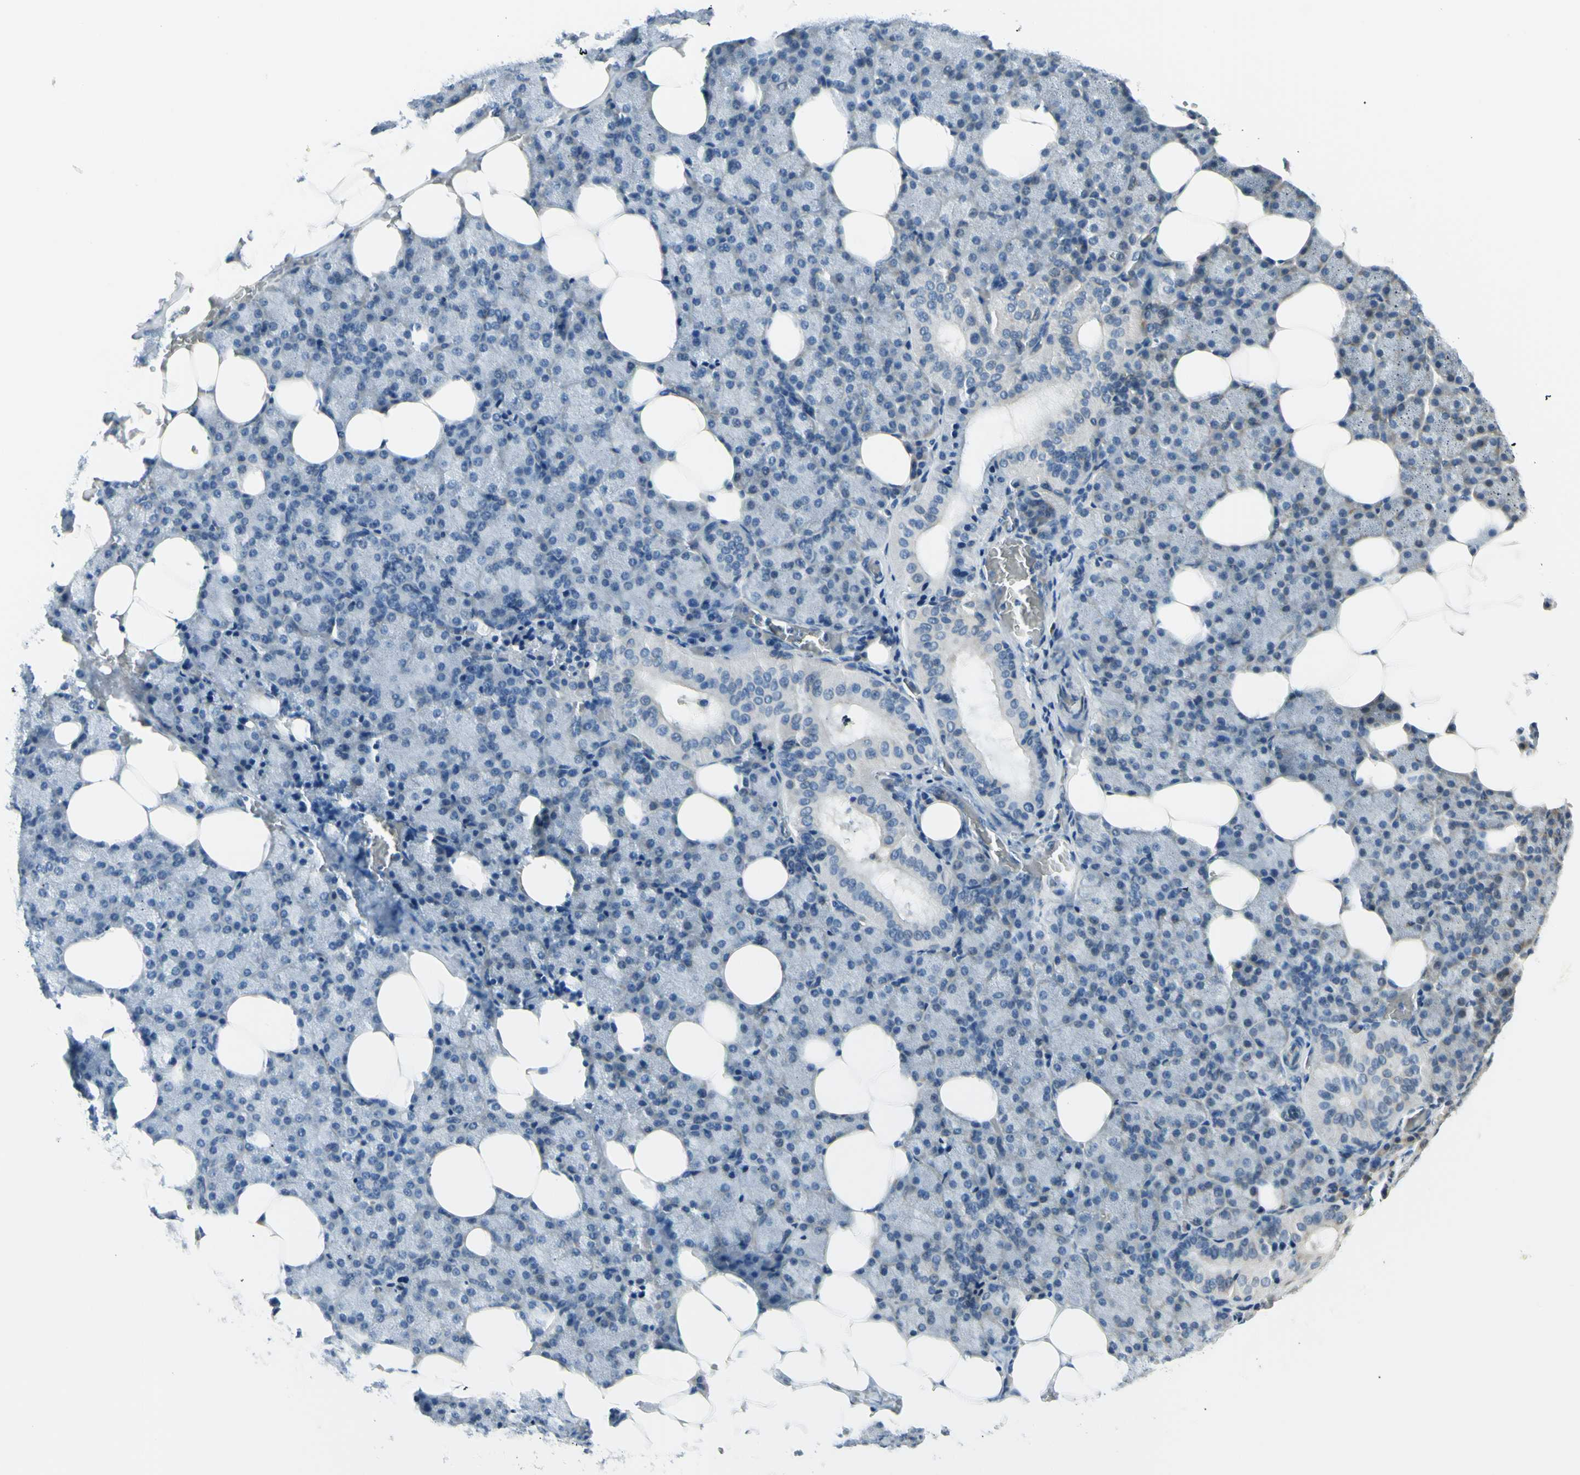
{"staining": {"intensity": "negative", "quantity": "none", "location": "none"}, "tissue": "salivary gland", "cell_type": "Glandular cells", "image_type": "normal", "snomed": [{"axis": "morphology", "description": "Normal tissue, NOS"}, {"axis": "topography", "description": "Lymph node"}, {"axis": "topography", "description": "Salivary gland"}], "caption": "This is a image of immunohistochemistry staining of unremarkable salivary gland, which shows no expression in glandular cells. (IHC, brightfield microscopy, high magnification).", "gene": "IGDCC4", "patient": {"sex": "male", "age": 8}}